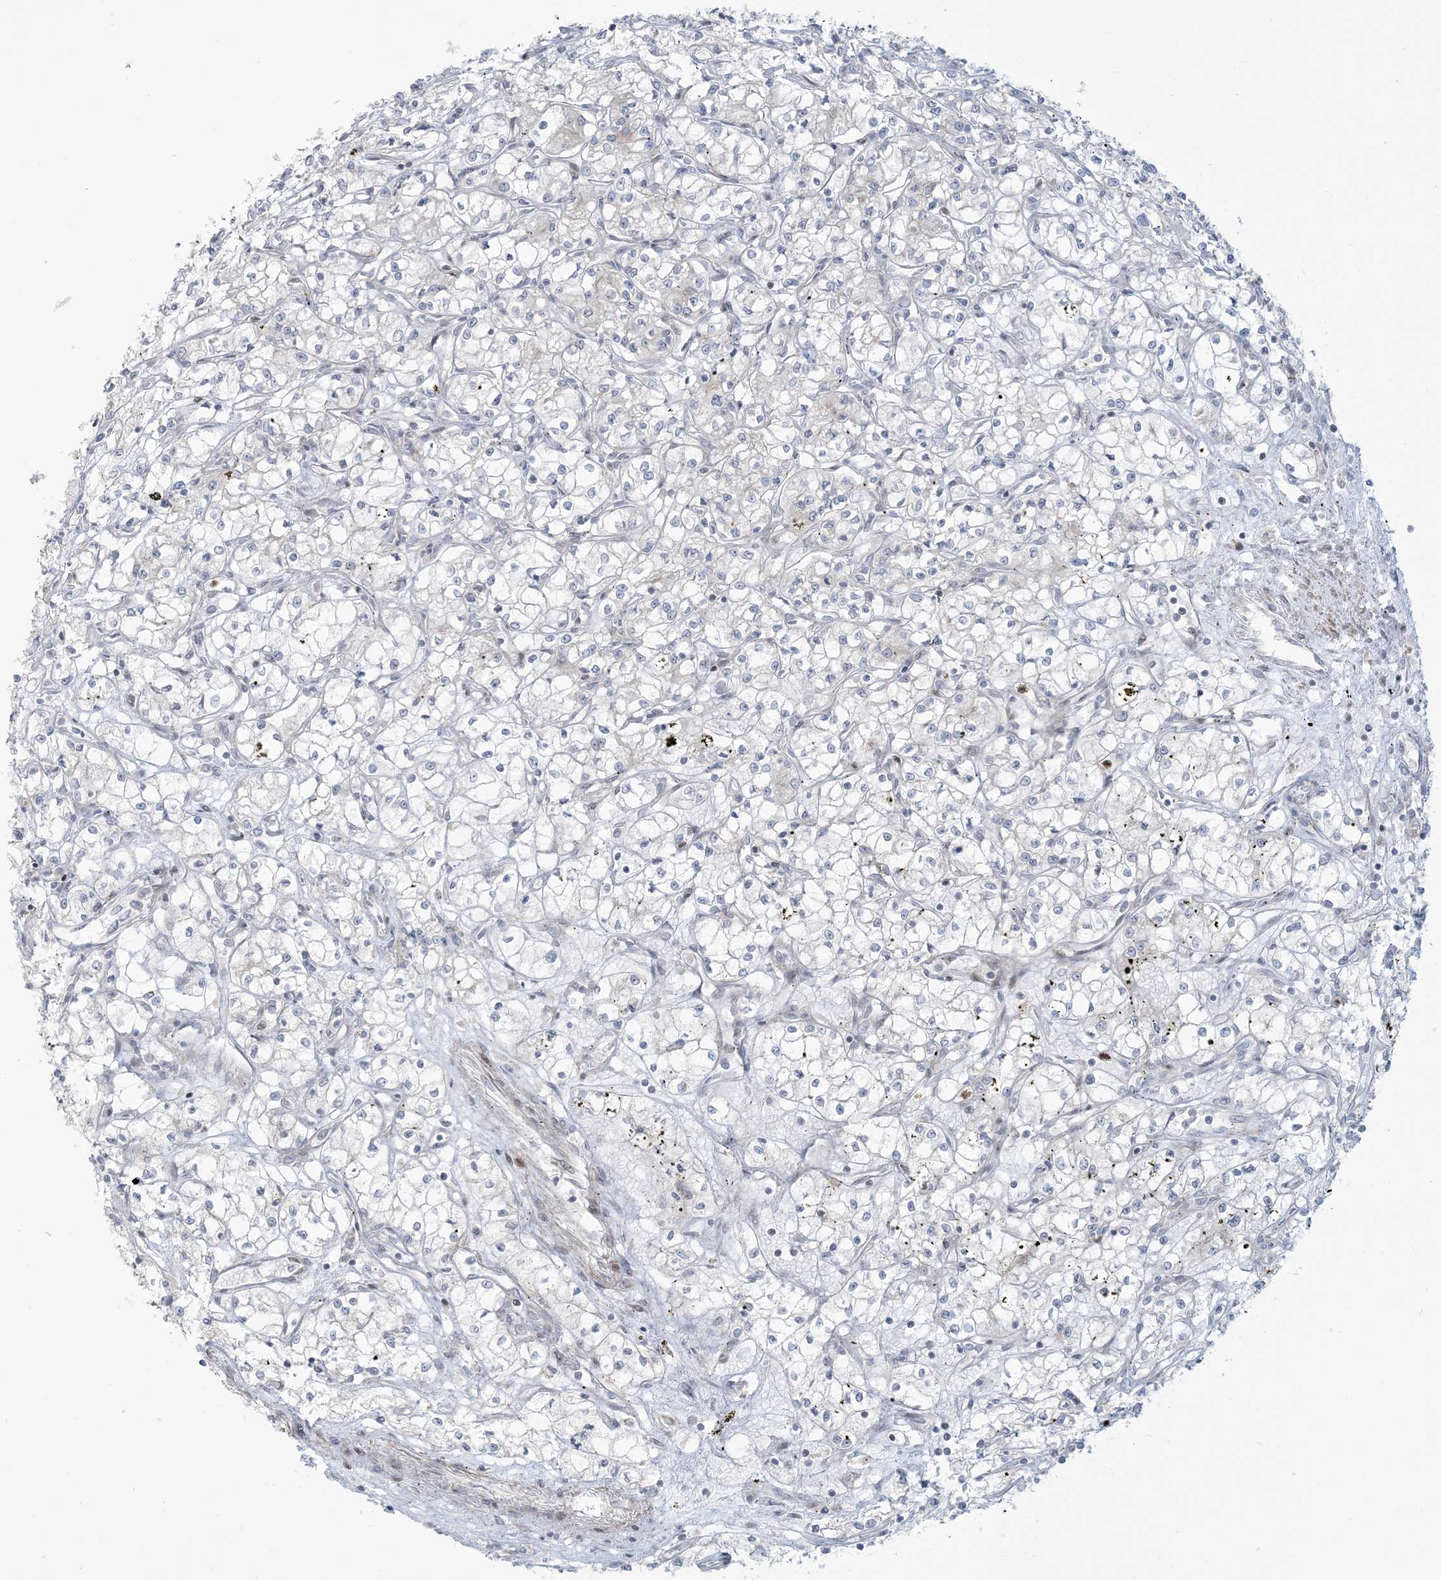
{"staining": {"intensity": "negative", "quantity": "none", "location": "none"}, "tissue": "renal cancer", "cell_type": "Tumor cells", "image_type": "cancer", "snomed": [{"axis": "morphology", "description": "Adenocarcinoma, NOS"}, {"axis": "topography", "description": "Kidney"}], "caption": "High power microscopy histopathology image of an immunohistochemistry (IHC) micrograph of adenocarcinoma (renal), revealing no significant expression in tumor cells.", "gene": "AFTPH", "patient": {"sex": "male", "age": 59}}